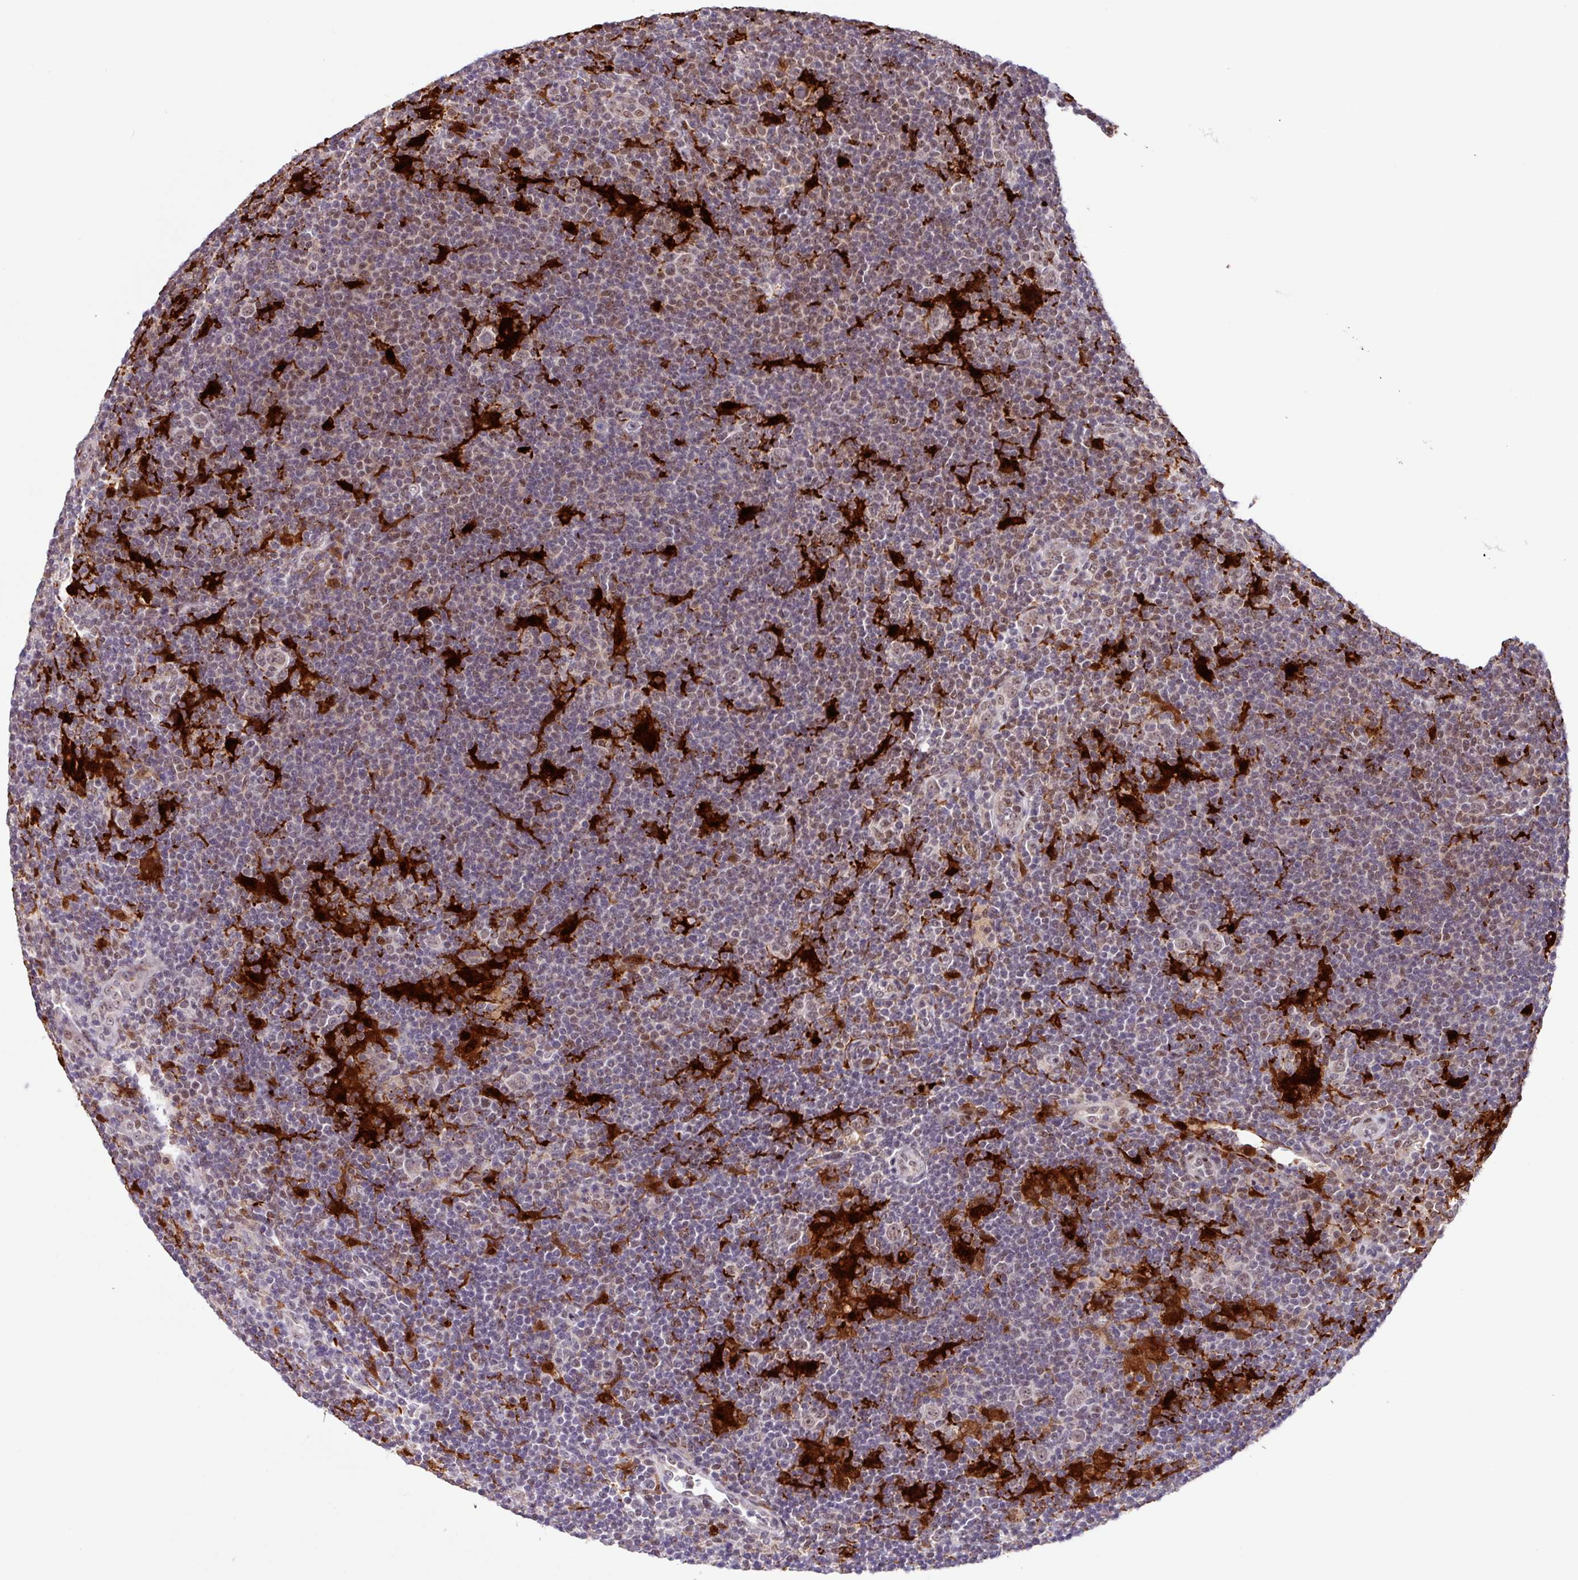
{"staining": {"intensity": "negative", "quantity": "none", "location": "none"}, "tissue": "lymphoma", "cell_type": "Tumor cells", "image_type": "cancer", "snomed": [{"axis": "morphology", "description": "Hodgkin's disease, NOS"}, {"axis": "topography", "description": "Lymph node"}], "caption": "IHC photomicrograph of human Hodgkin's disease stained for a protein (brown), which exhibits no staining in tumor cells.", "gene": "BRD3", "patient": {"sex": "female", "age": 57}}